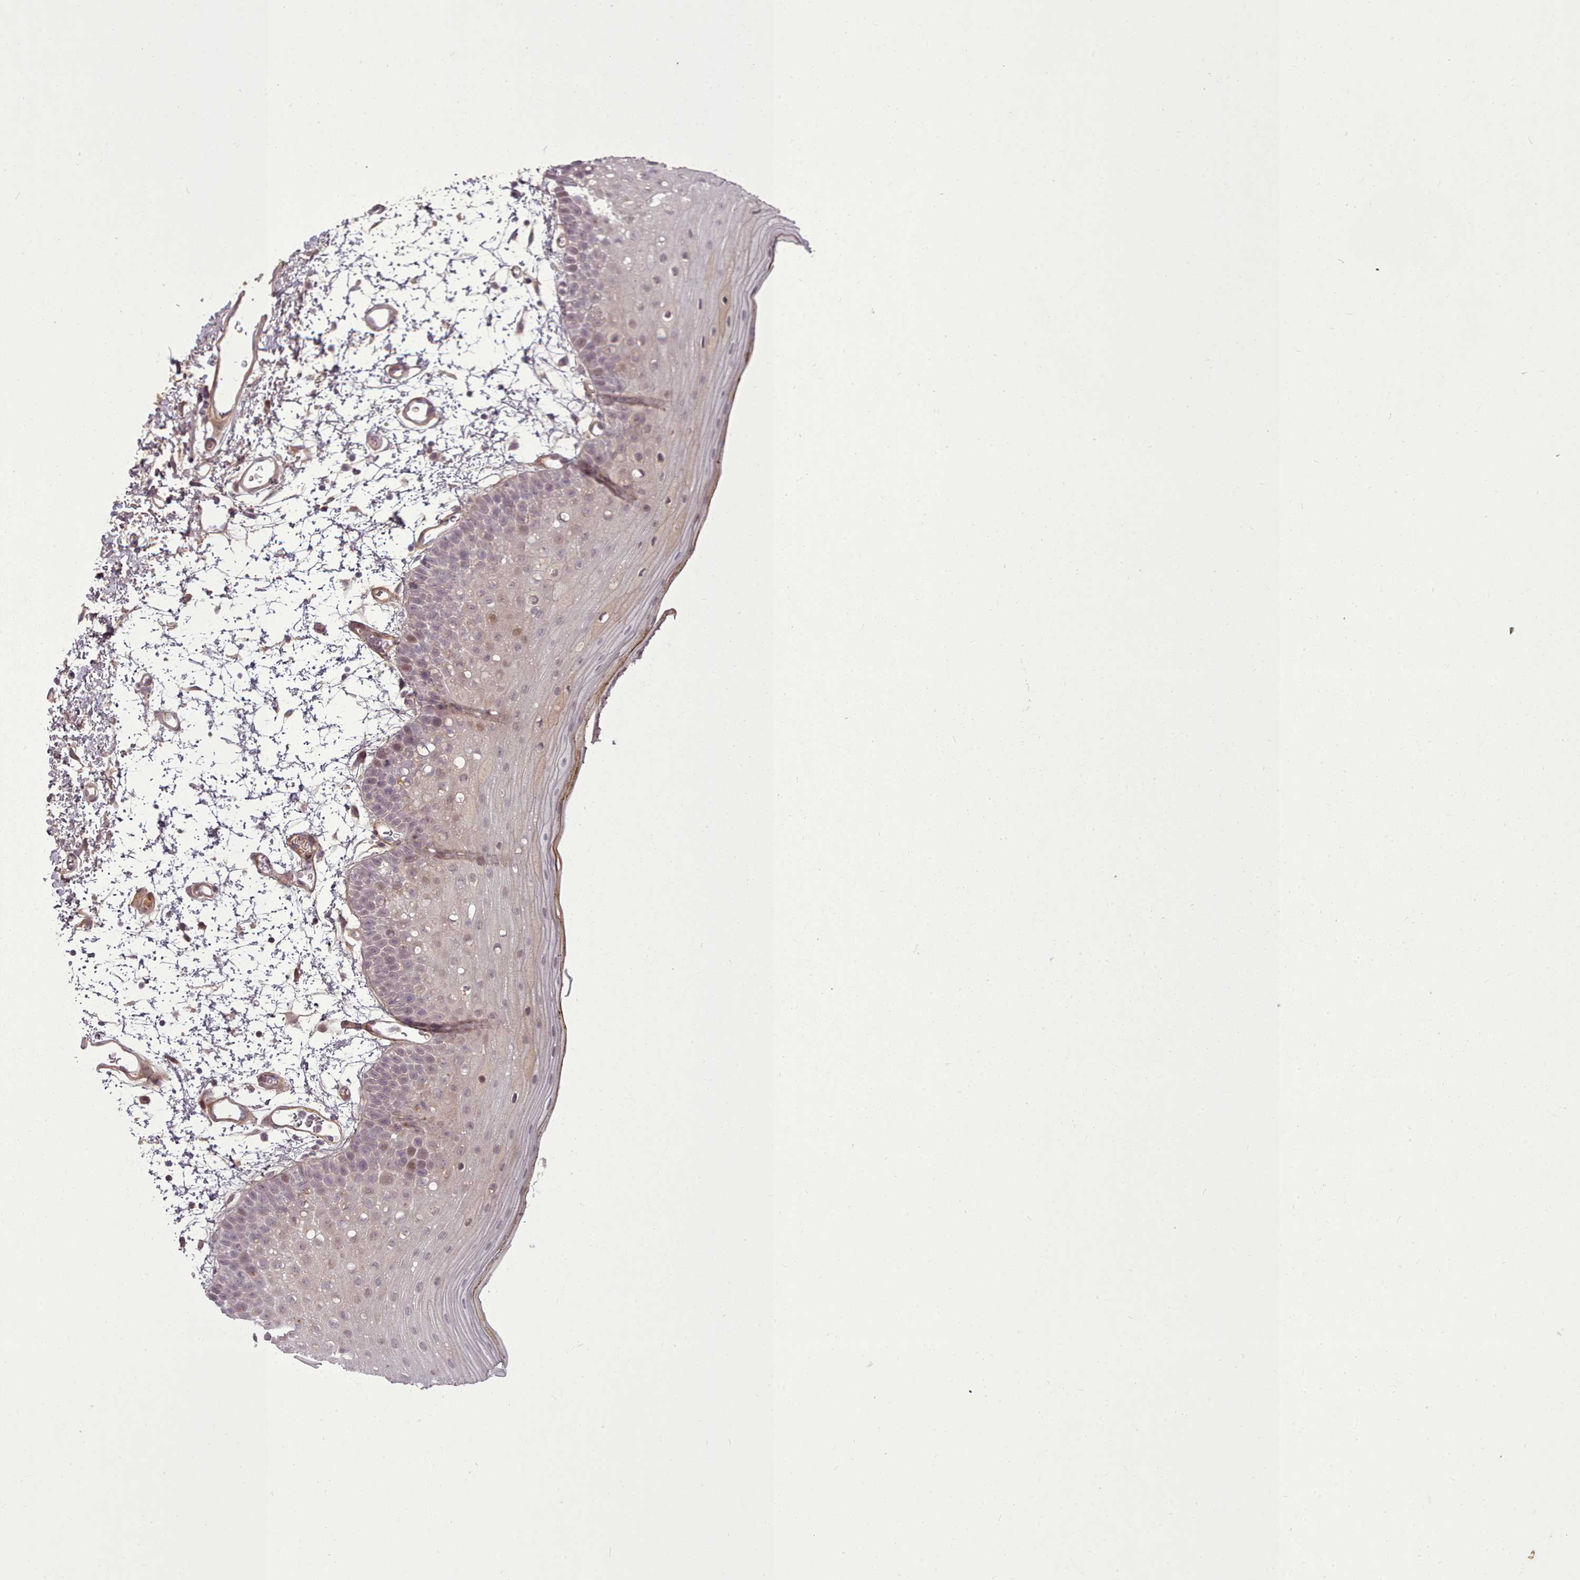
{"staining": {"intensity": "weak", "quantity": "<25%", "location": "cytoplasmic/membranous,nuclear"}, "tissue": "oral mucosa", "cell_type": "Squamous epithelial cells", "image_type": "normal", "snomed": [{"axis": "morphology", "description": "Normal tissue, NOS"}, {"axis": "topography", "description": "Oral tissue"}, {"axis": "topography", "description": "Tounge, NOS"}], "caption": "A high-resolution micrograph shows IHC staining of unremarkable oral mucosa, which shows no significant expression in squamous epithelial cells.", "gene": "LEFTY1", "patient": {"sex": "female", "age": 81}}